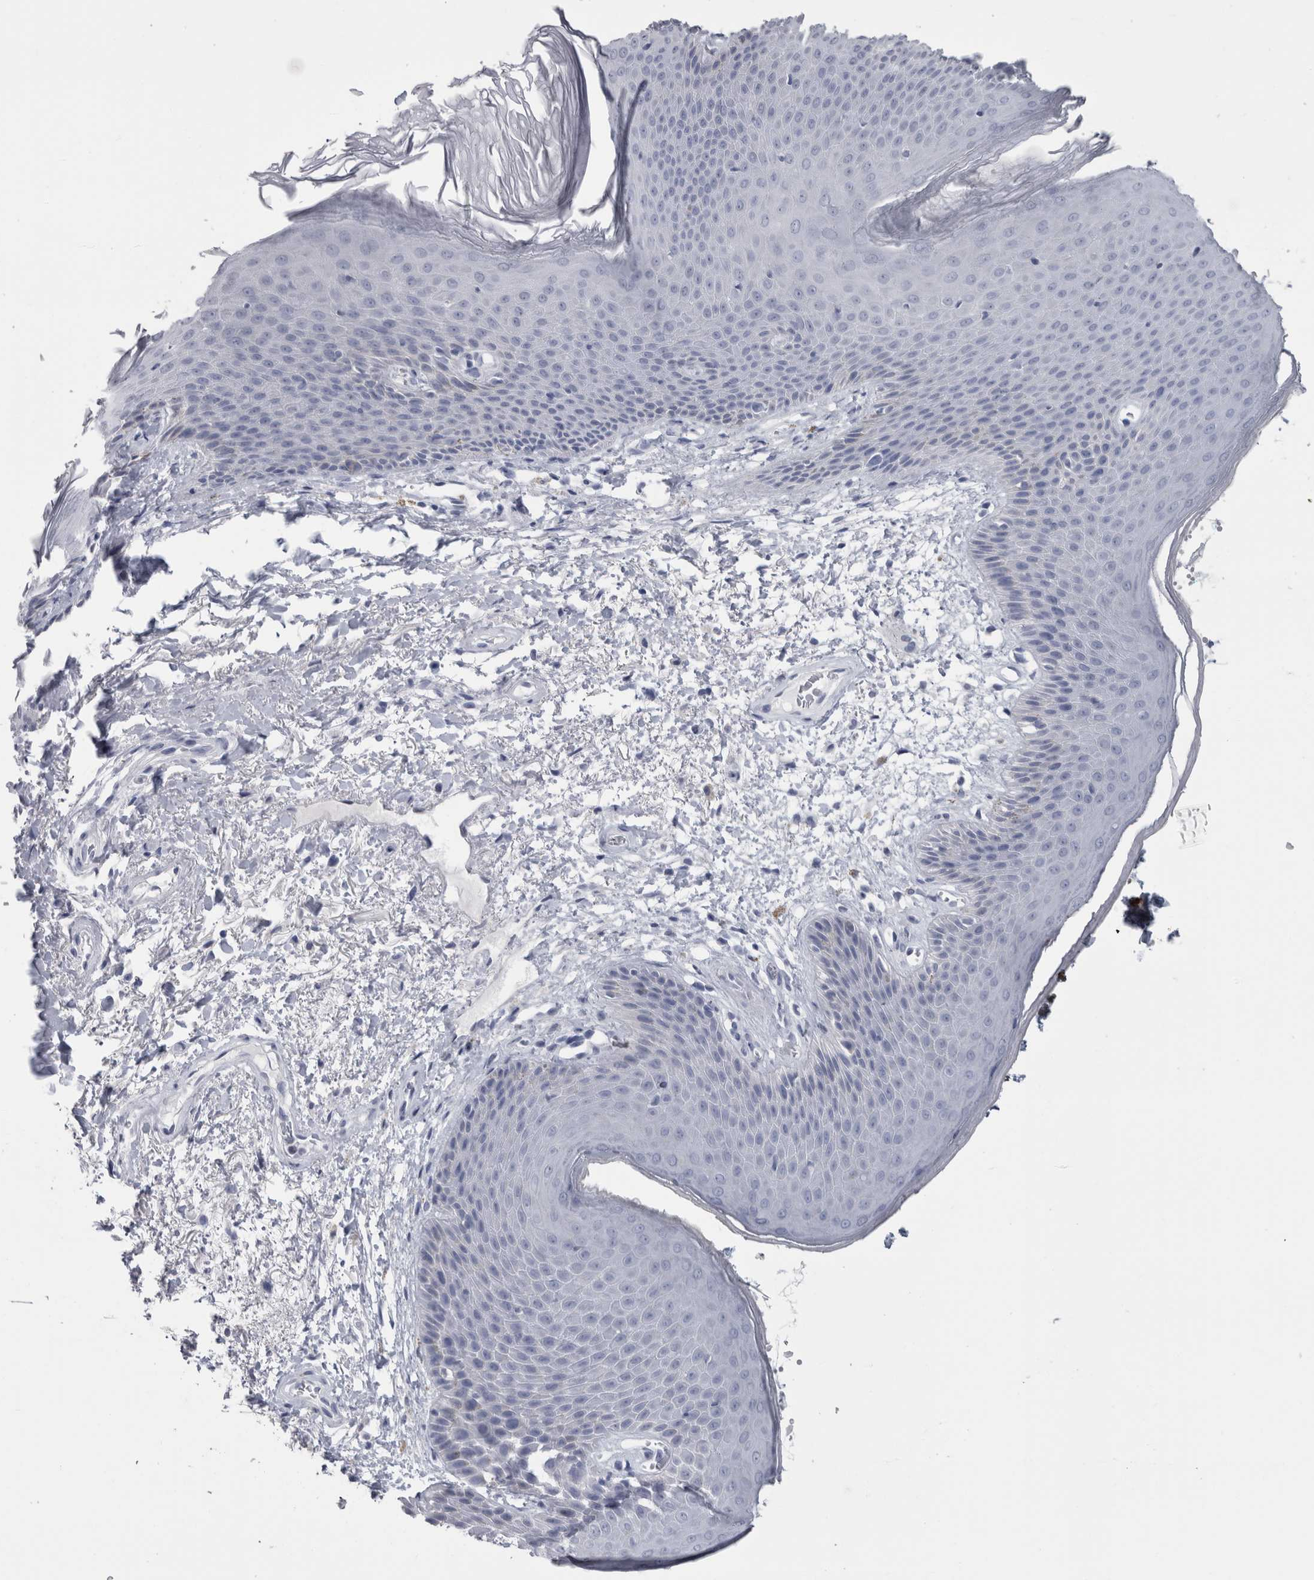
{"staining": {"intensity": "negative", "quantity": "none", "location": "none"}, "tissue": "skin", "cell_type": "Epidermal cells", "image_type": "normal", "snomed": [{"axis": "morphology", "description": "Normal tissue, NOS"}, {"axis": "topography", "description": "Anal"}], "caption": "Immunohistochemical staining of unremarkable human skin shows no significant staining in epidermal cells. (Stains: DAB IHC with hematoxylin counter stain, Microscopy: brightfield microscopy at high magnification).", "gene": "PTH", "patient": {"sex": "male", "age": 74}}